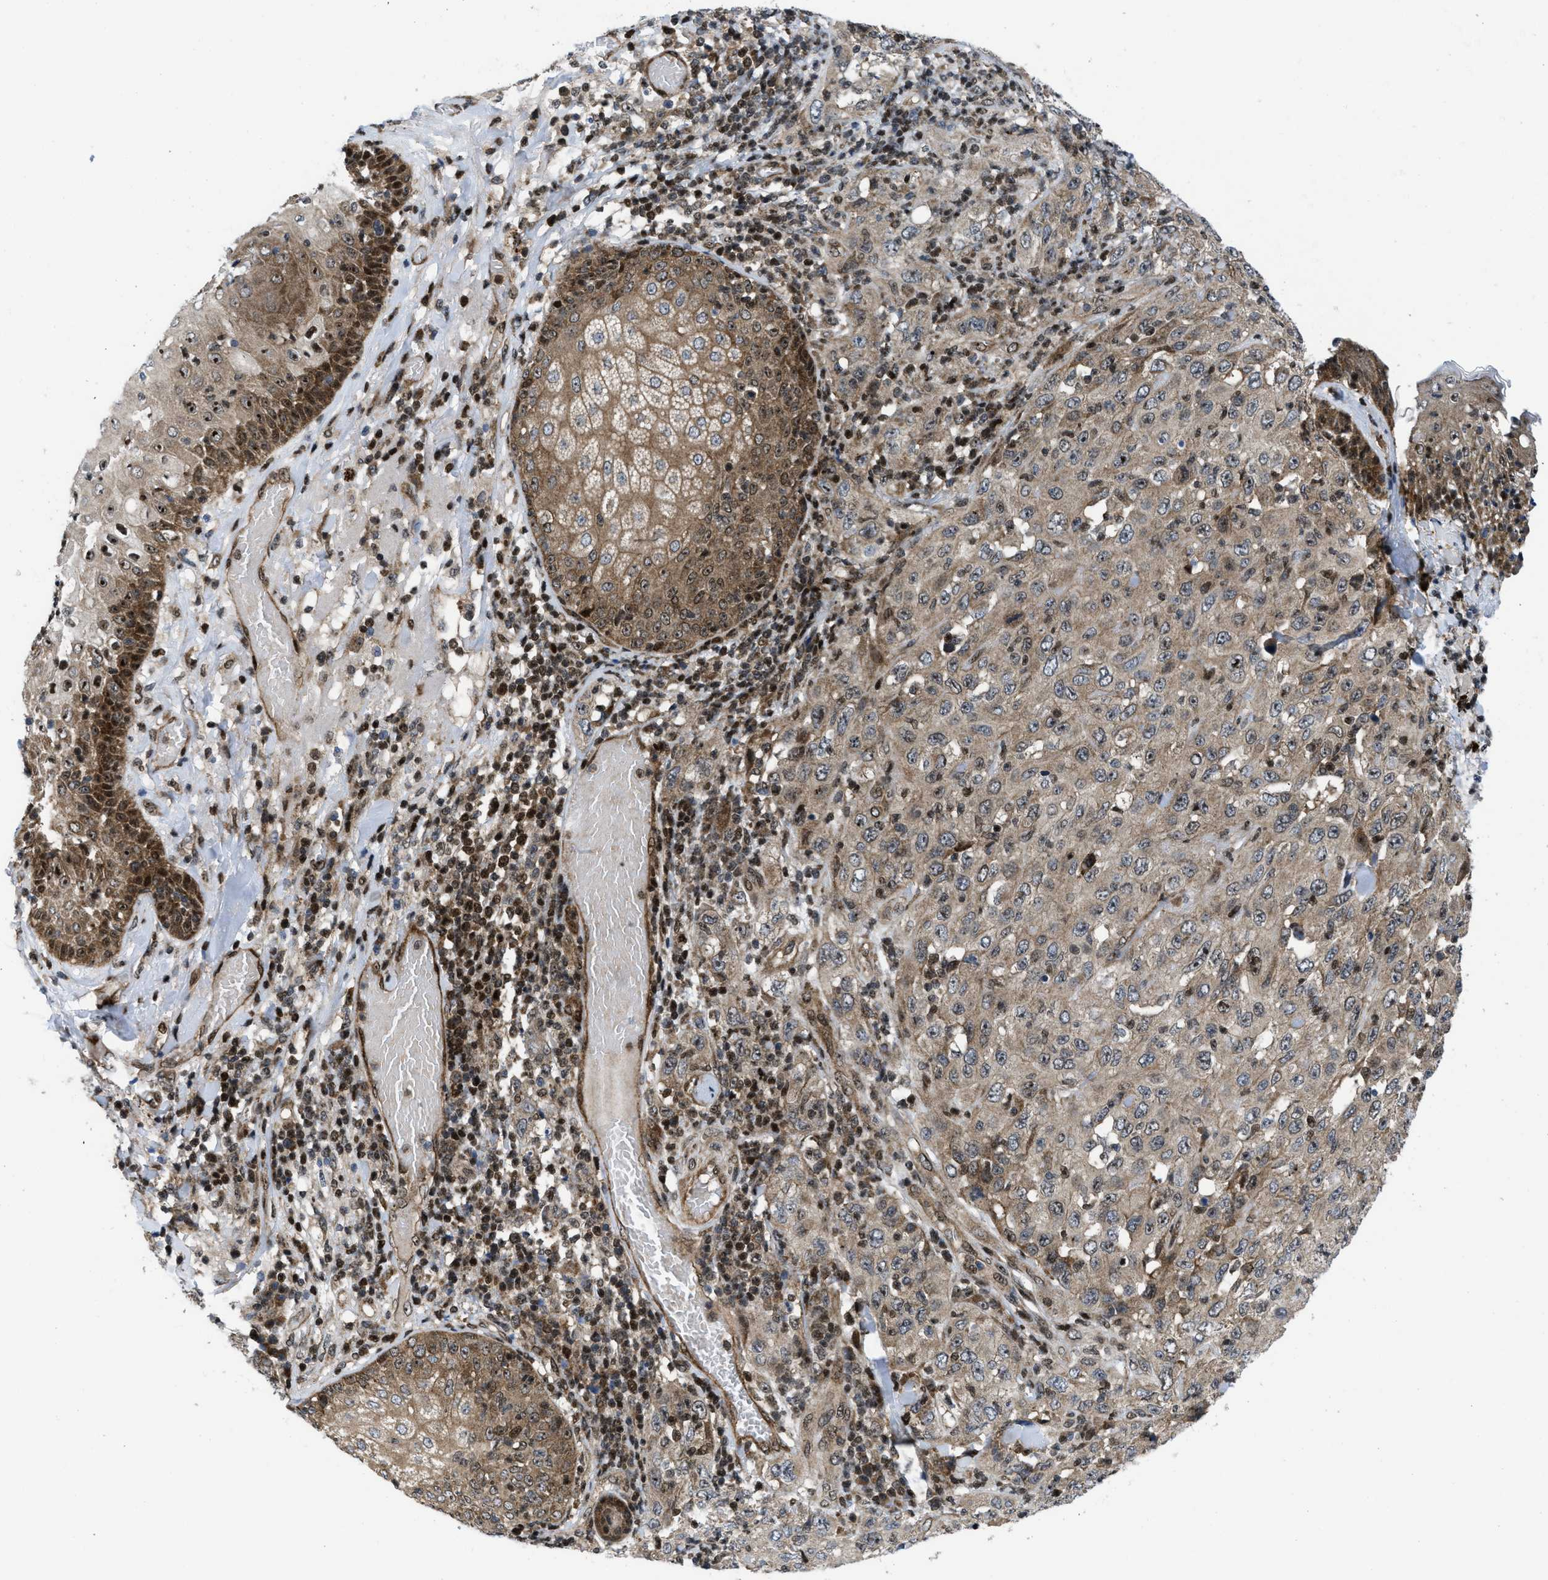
{"staining": {"intensity": "weak", "quantity": ">75%", "location": "cytoplasmic/membranous,nuclear"}, "tissue": "skin cancer", "cell_type": "Tumor cells", "image_type": "cancer", "snomed": [{"axis": "morphology", "description": "Squamous cell carcinoma, NOS"}, {"axis": "topography", "description": "Skin"}], "caption": "Skin squamous cell carcinoma stained for a protein (brown) shows weak cytoplasmic/membranous and nuclear positive staining in approximately >75% of tumor cells.", "gene": "PPP2CB", "patient": {"sex": "female", "age": 88}}